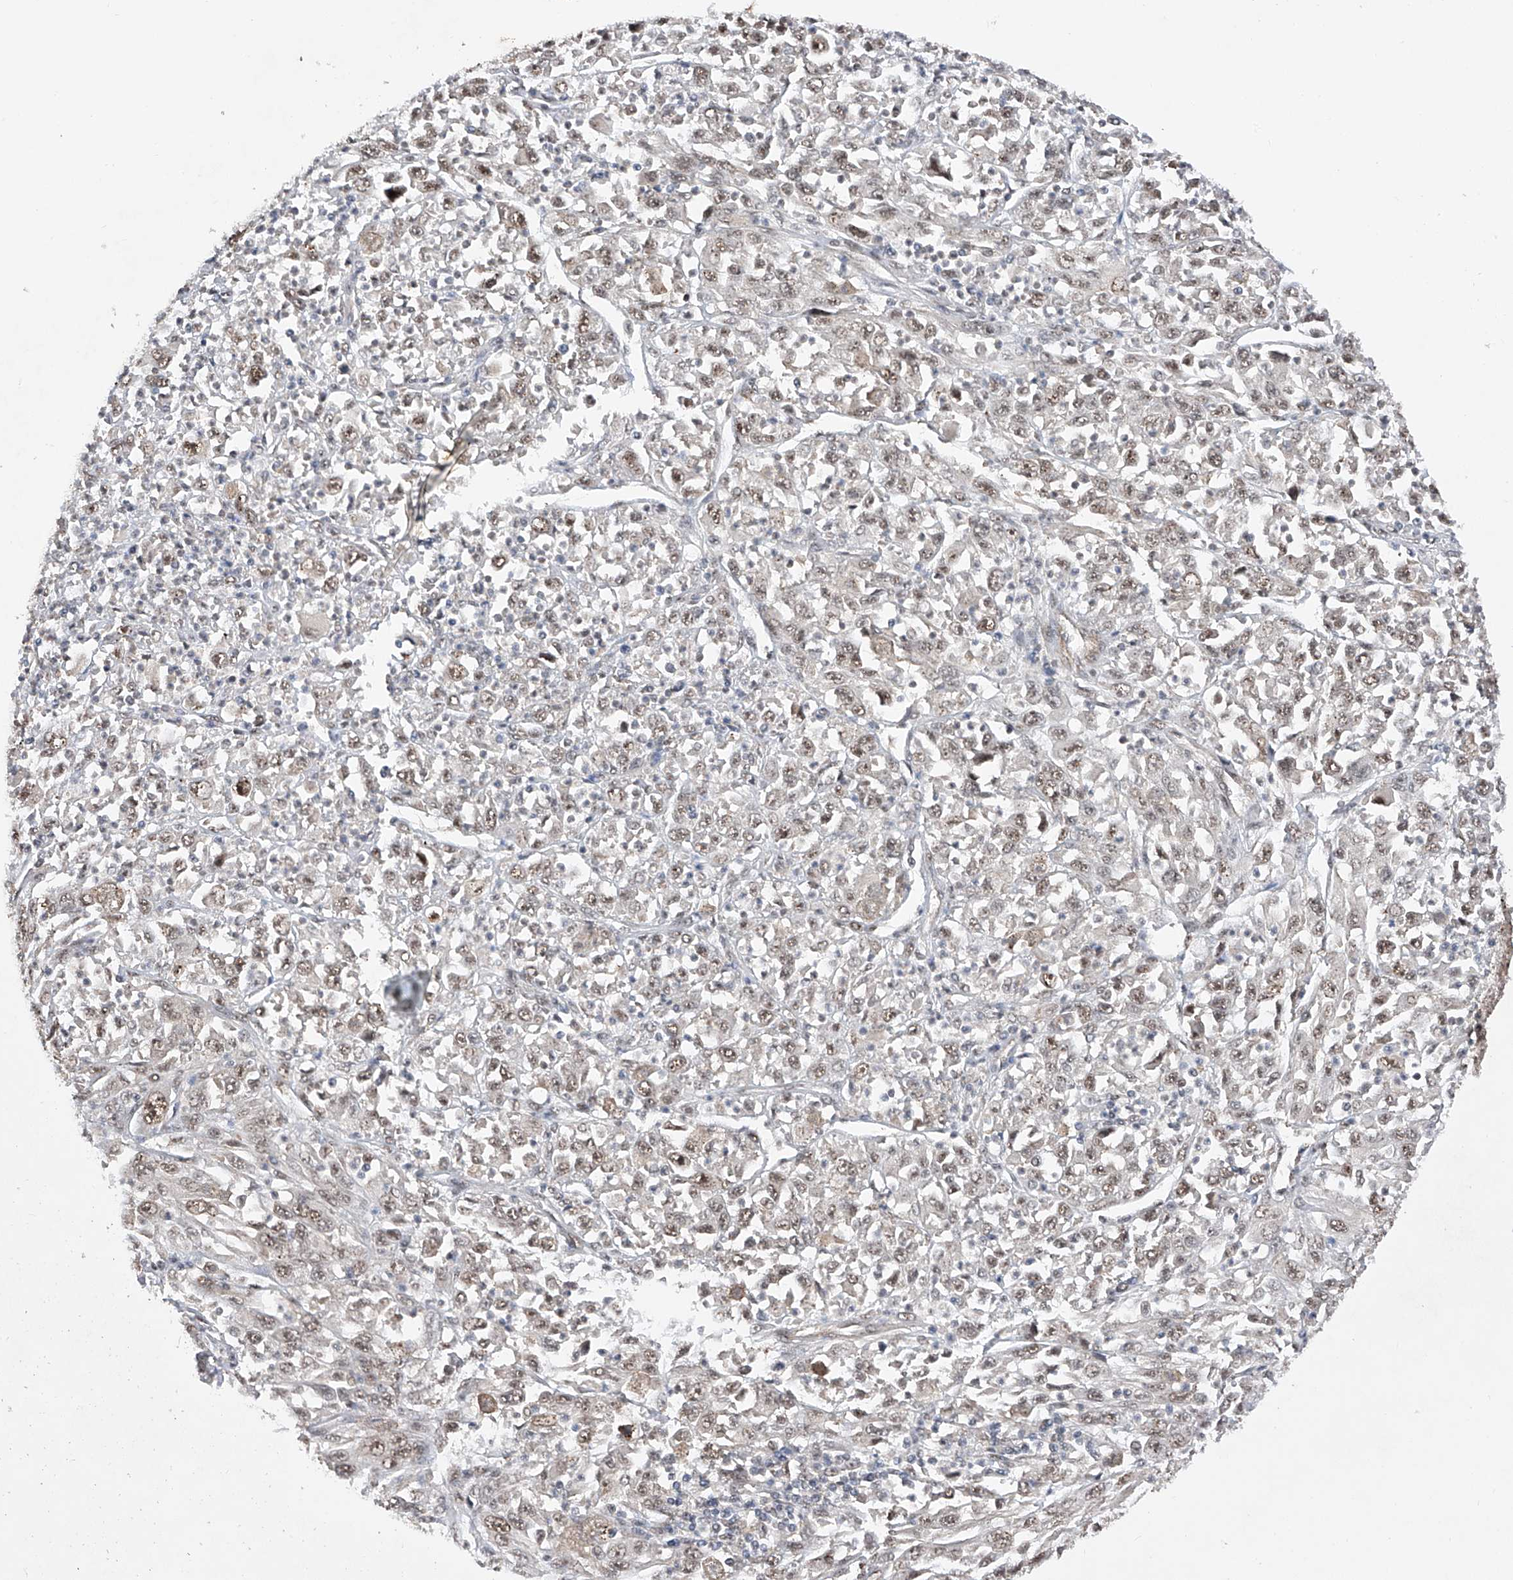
{"staining": {"intensity": "moderate", "quantity": ">75%", "location": "nuclear"}, "tissue": "melanoma", "cell_type": "Tumor cells", "image_type": "cancer", "snomed": [{"axis": "morphology", "description": "Malignant melanoma, Metastatic site"}, {"axis": "topography", "description": "Skin"}], "caption": "IHC of human melanoma reveals medium levels of moderate nuclear staining in approximately >75% of tumor cells. Nuclei are stained in blue.", "gene": "NFATC4", "patient": {"sex": "female", "age": 56}}